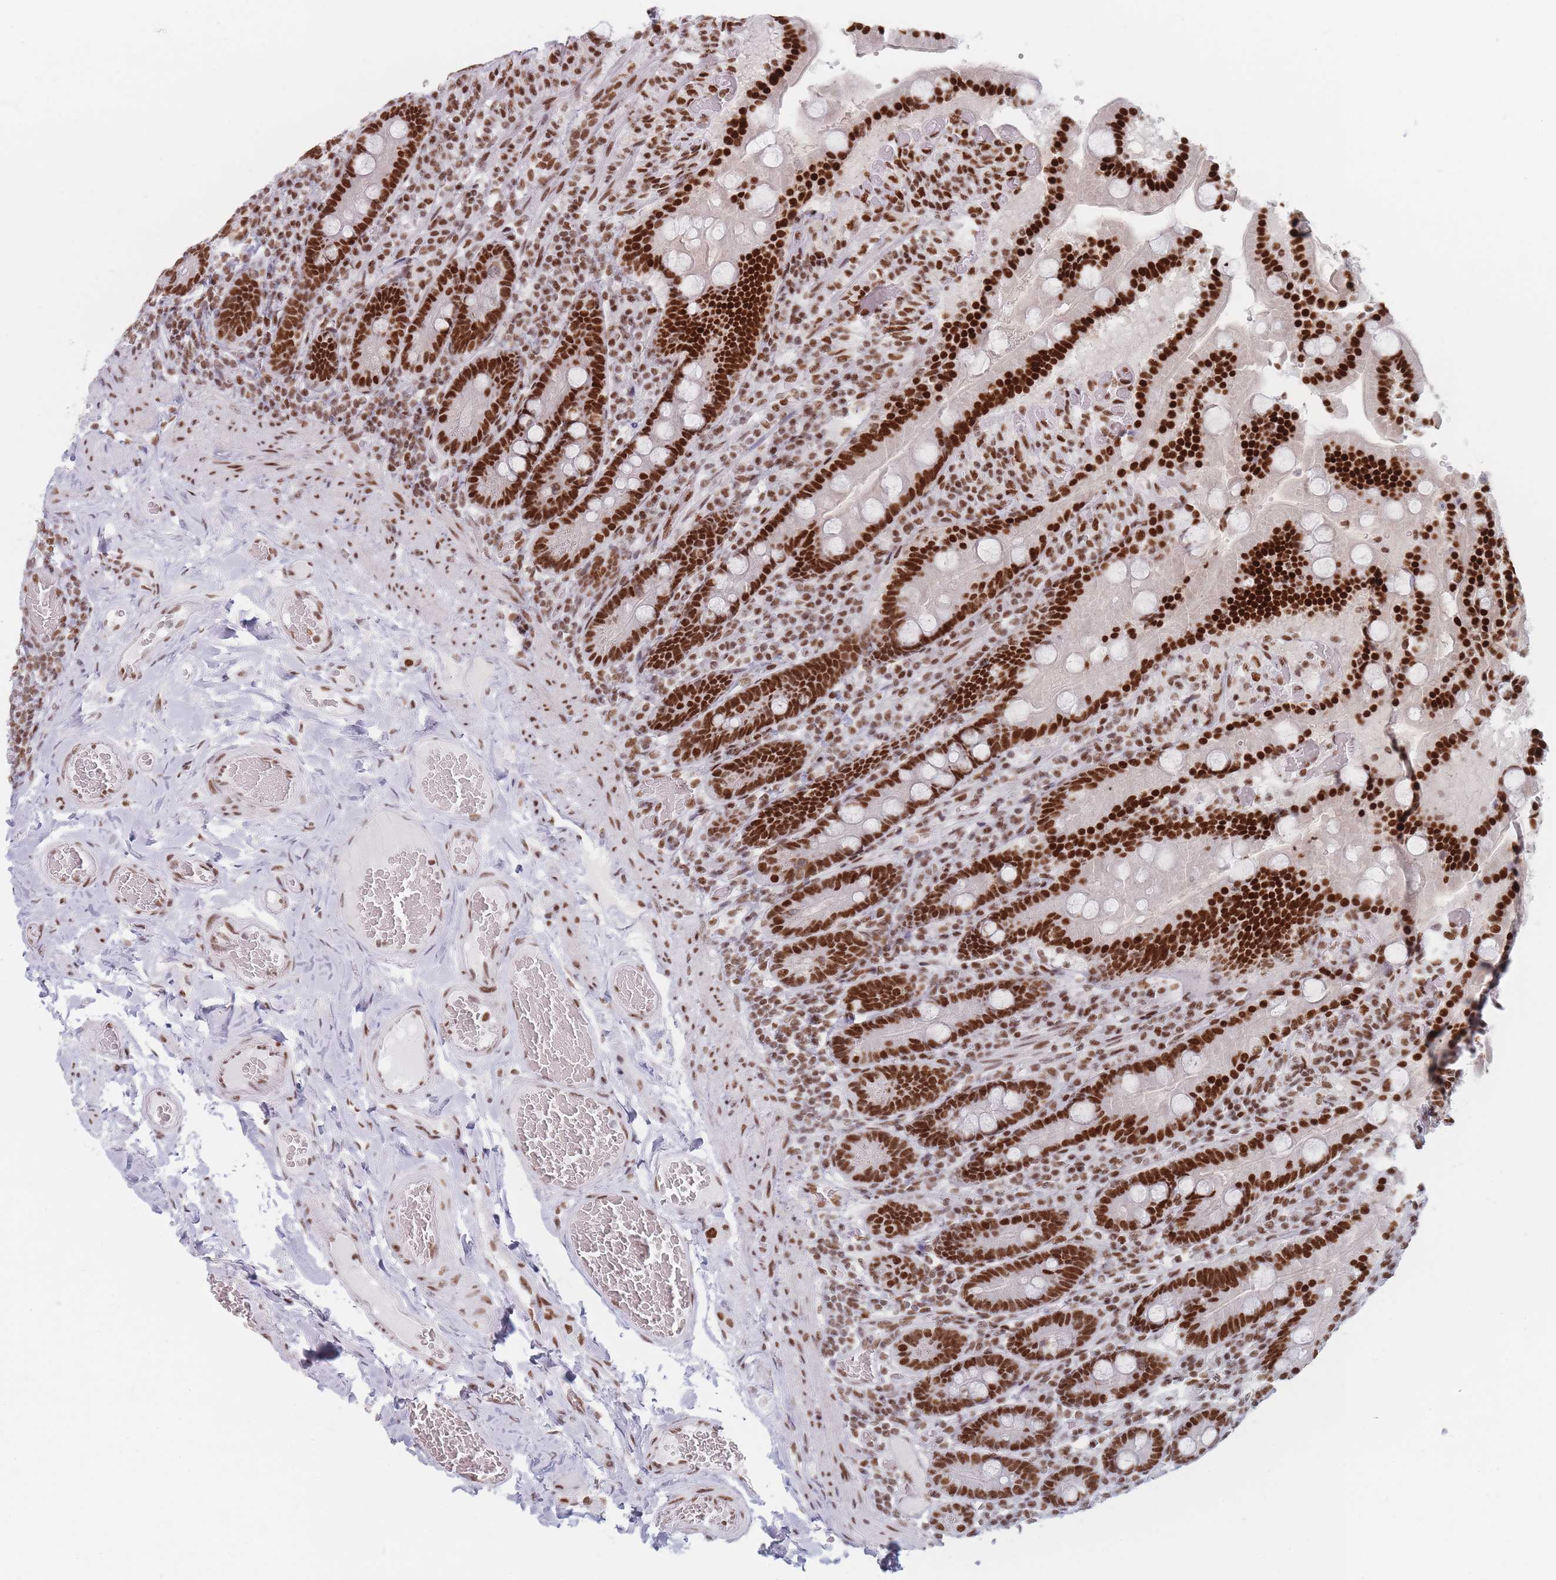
{"staining": {"intensity": "strong", "quantity": ">75%", "location": "nuclear"}, "tissue": "duodenum", "cell_type": "Glandular cells", "image_type": "normal", "snomed": [{"axis": "morphology", "description": "Normal tissue, NOS"}, {"axis": "topography", "description": "Duodenum"}], "caption": "Immunohistochemistry (IHC) staining of unremarkable duodenum, which reveals high levels of strong nuclear positivity in about >75% of glandular cells indicating strong nuclear protein expression. The staining was performed using DAB (3,3'-diaminobenzidine) (brown) for protein detection and nuclei were counterstained in hematoxylin (blue).", "gene": "SAFB2", "patient": {"sex": "female", "age": 62}}